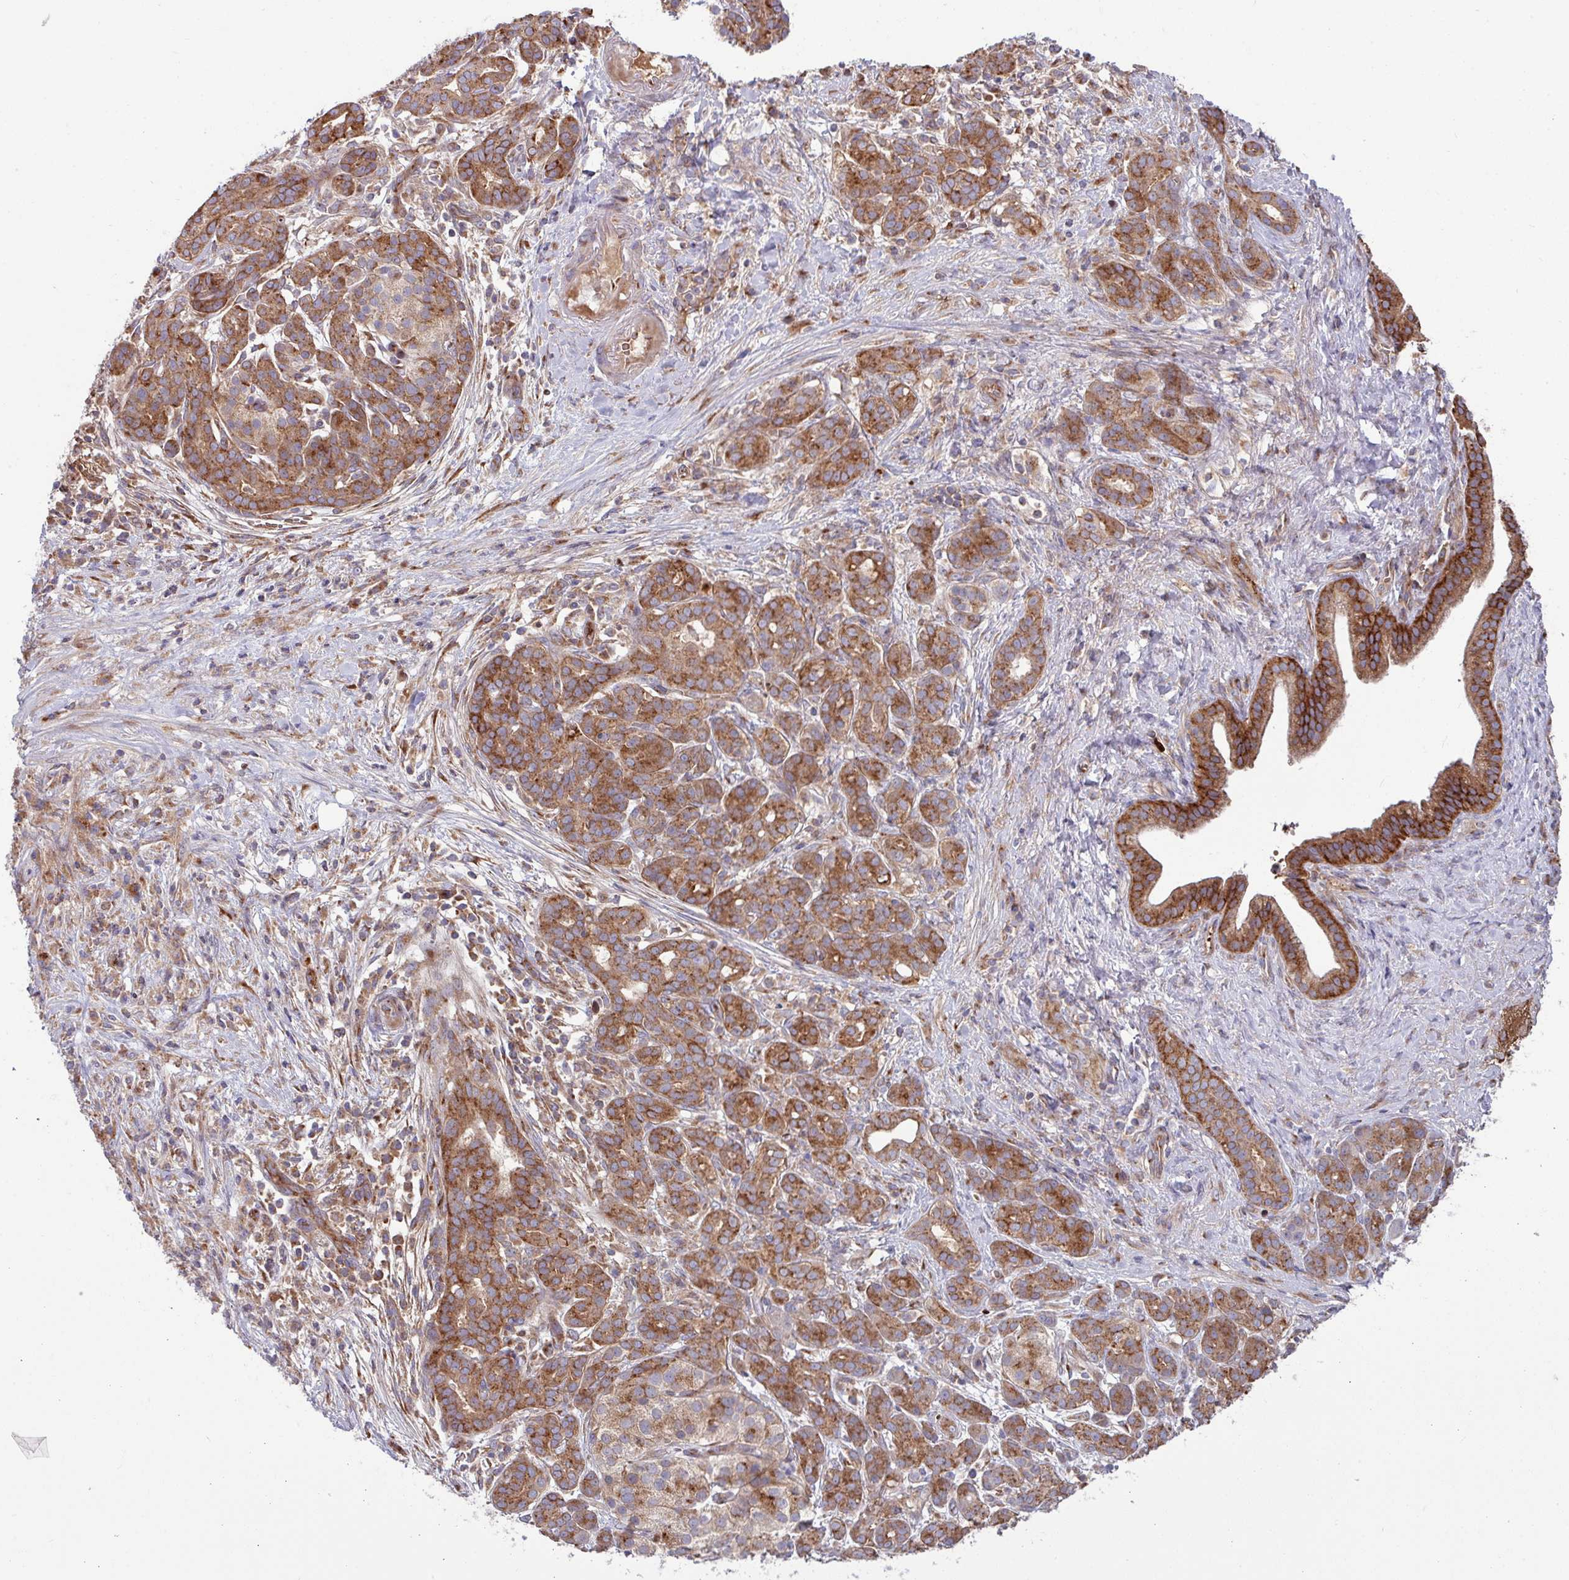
{"staining": {"intensity": "strong", "quantity": ">75%", "location": "cytoplasmic/membranous"}, "tissue": "pancreatic cancer", "cell_type": "Tumor cells", "image_type": "cancer", "snomed": [{"axis": "morphology", "description": "Adenocarcinoma, NOS"}, {"axis": "topography", "description": "Pancreas"}], "caption": "Strong cytoplasmic/membranous protein staining is identified in approximately >75% of tumor cells in pancreatic adenocarcinoma.", "gene": "LSM12", "patient": {"sex": "male", "age": 44}}